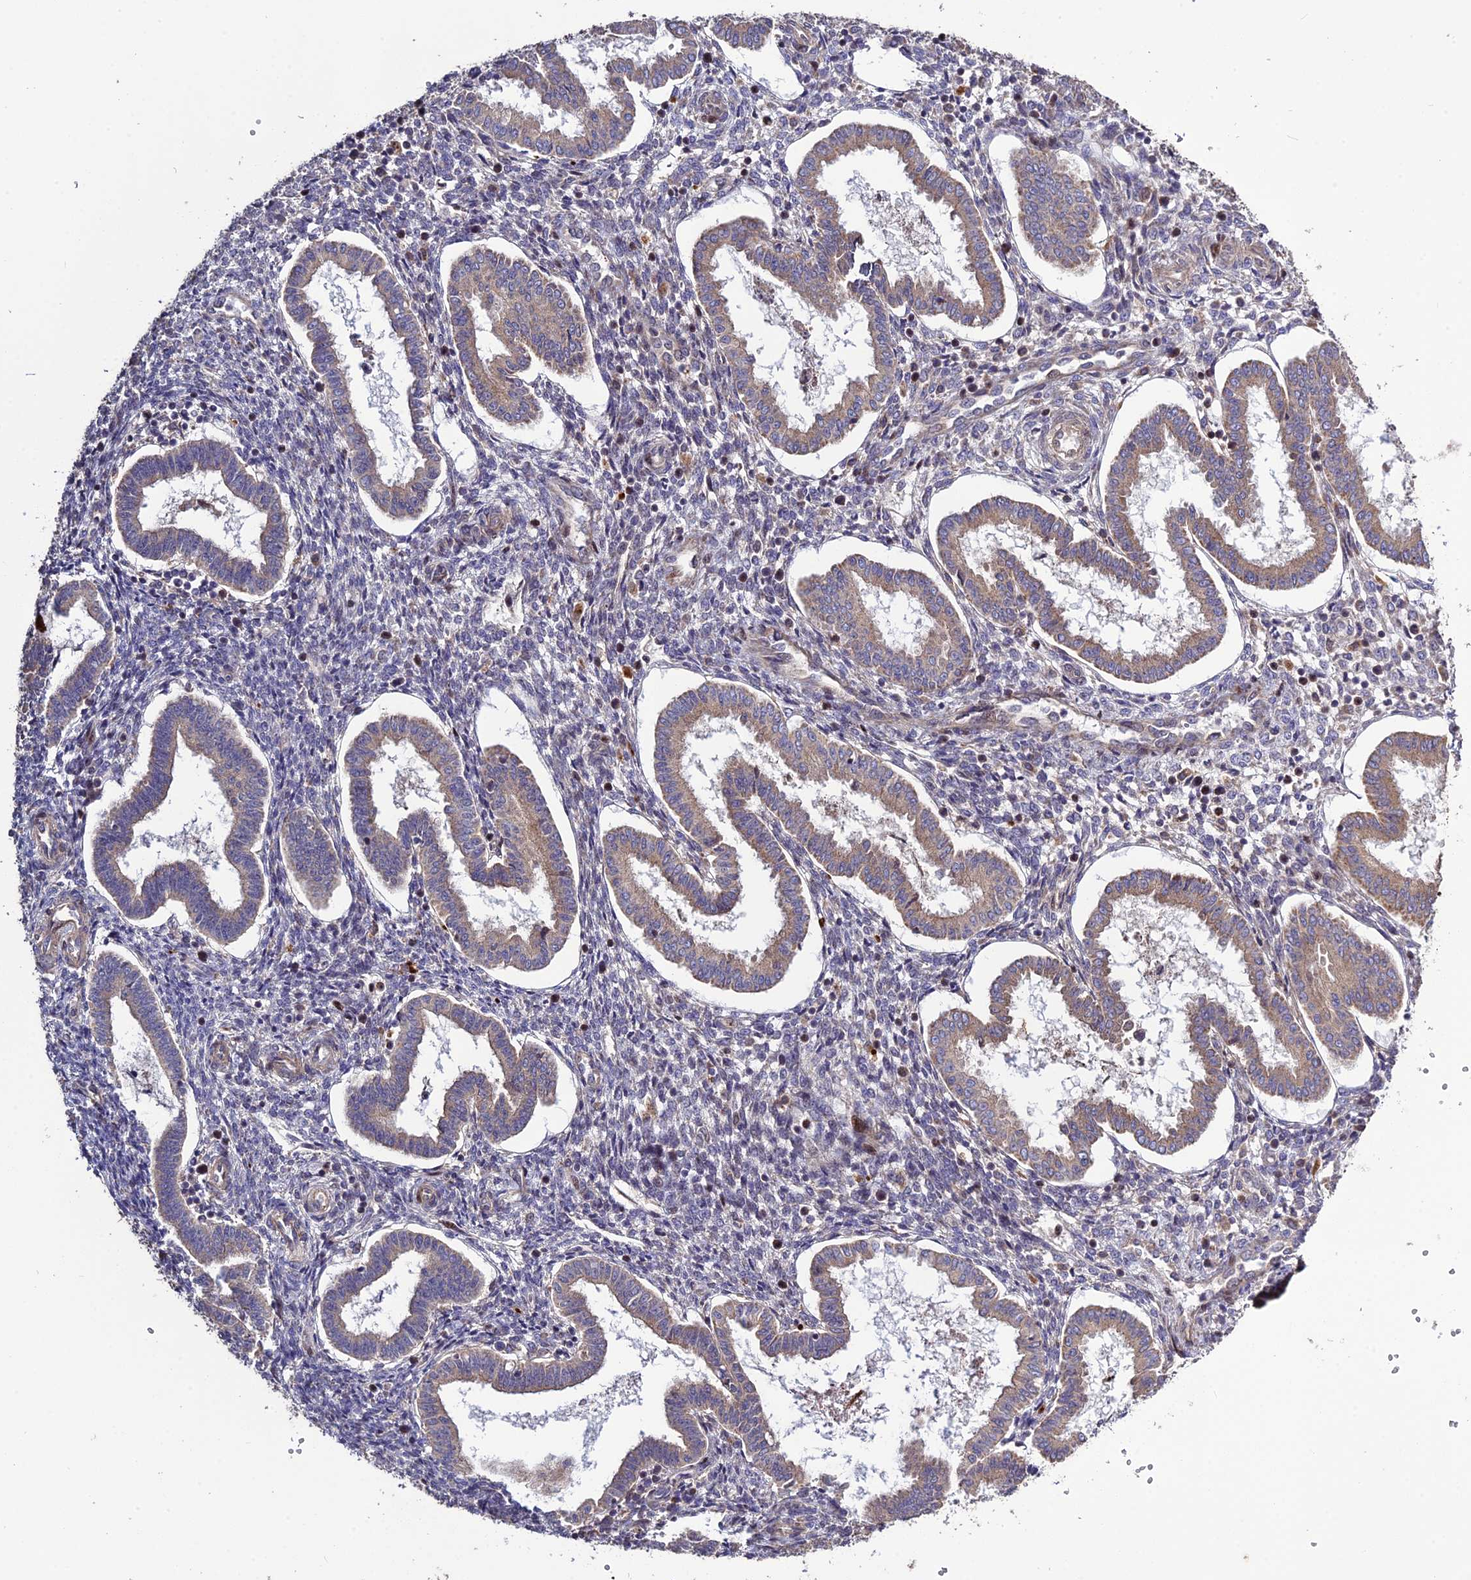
{"staining": {"intensity": "negative", "quantity": "none", "location": "none"}, "tissue": "endometrium", "cell_type": "Cells in endometrial stroma", "image_type": "normal", "snomed": [{"axis": "morphology", "description": "Normal tissue, NOS"}, {"axis": "topography", "description": "Endometrium"}], "caption": "This is an IHC histopathology image of unremarkable human endometrium. There is no positivity in cells in endometrial stroma.", "gene": "SPG21", "patient": {"sex": "female", "age": 24}}